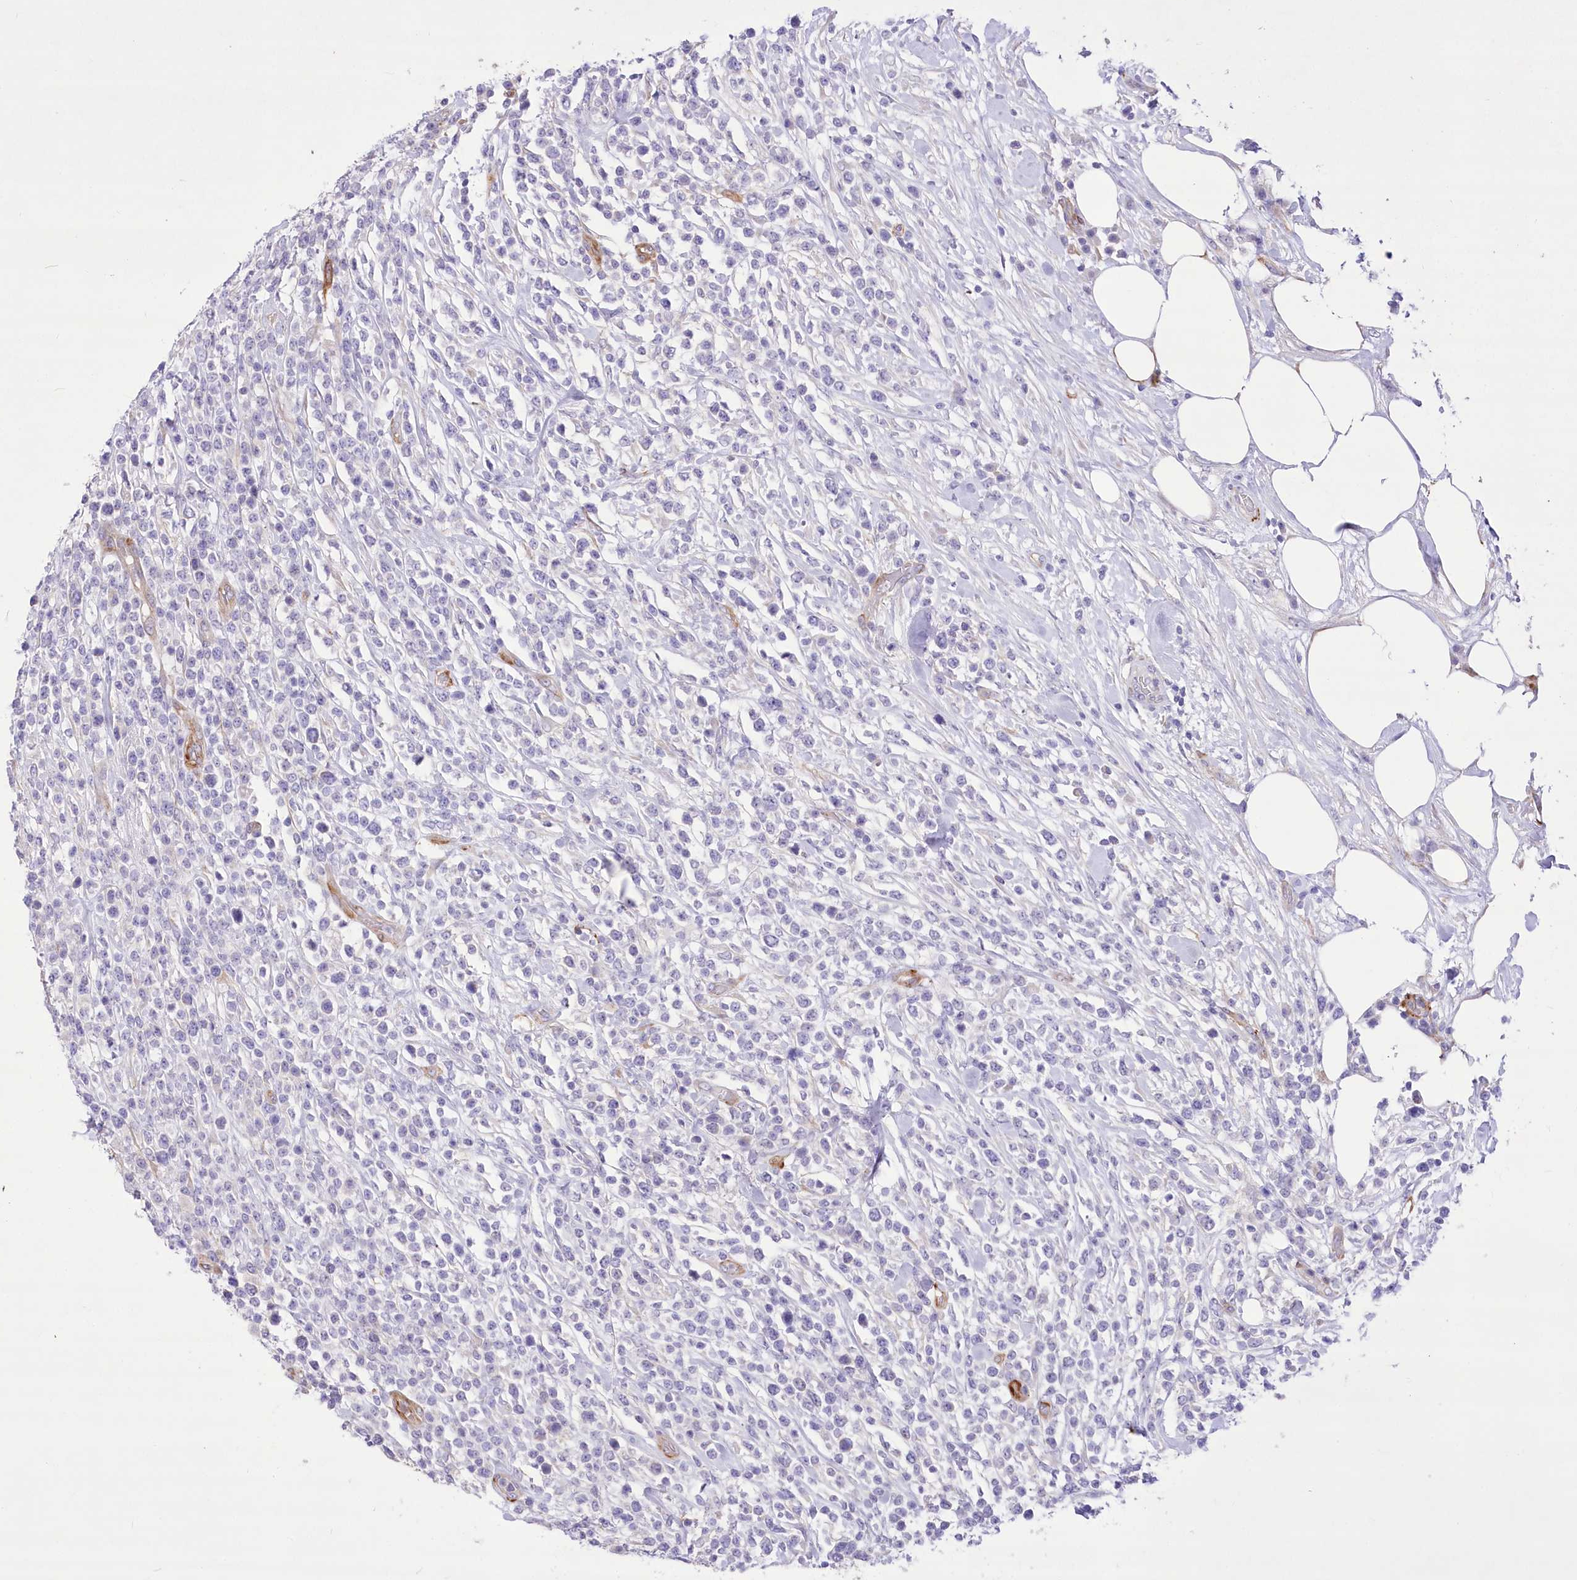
{"staining": {"intensity": "negative", "quantity": "none", "location": "none"}, "tissue": "lymphoma", "cell_type": "Tumor cells", "image_type": "cancer", "snomed": [{"axis": "morphology", "description": "Malignant lymphoma, non-Hodgkin's type, High grade"}, {"axis": "topography", "description": "Colon"}], "caption": "Immunohistochemistry histopathology image of neoplastic tissue: malignant lymphoma, non-Hodgkin's type (high-grade) stained with DAB displays no significant protein staining in tumor cells.", "gene": "ANGPTL3", "patient": {"sex": "female", "age": 53}}